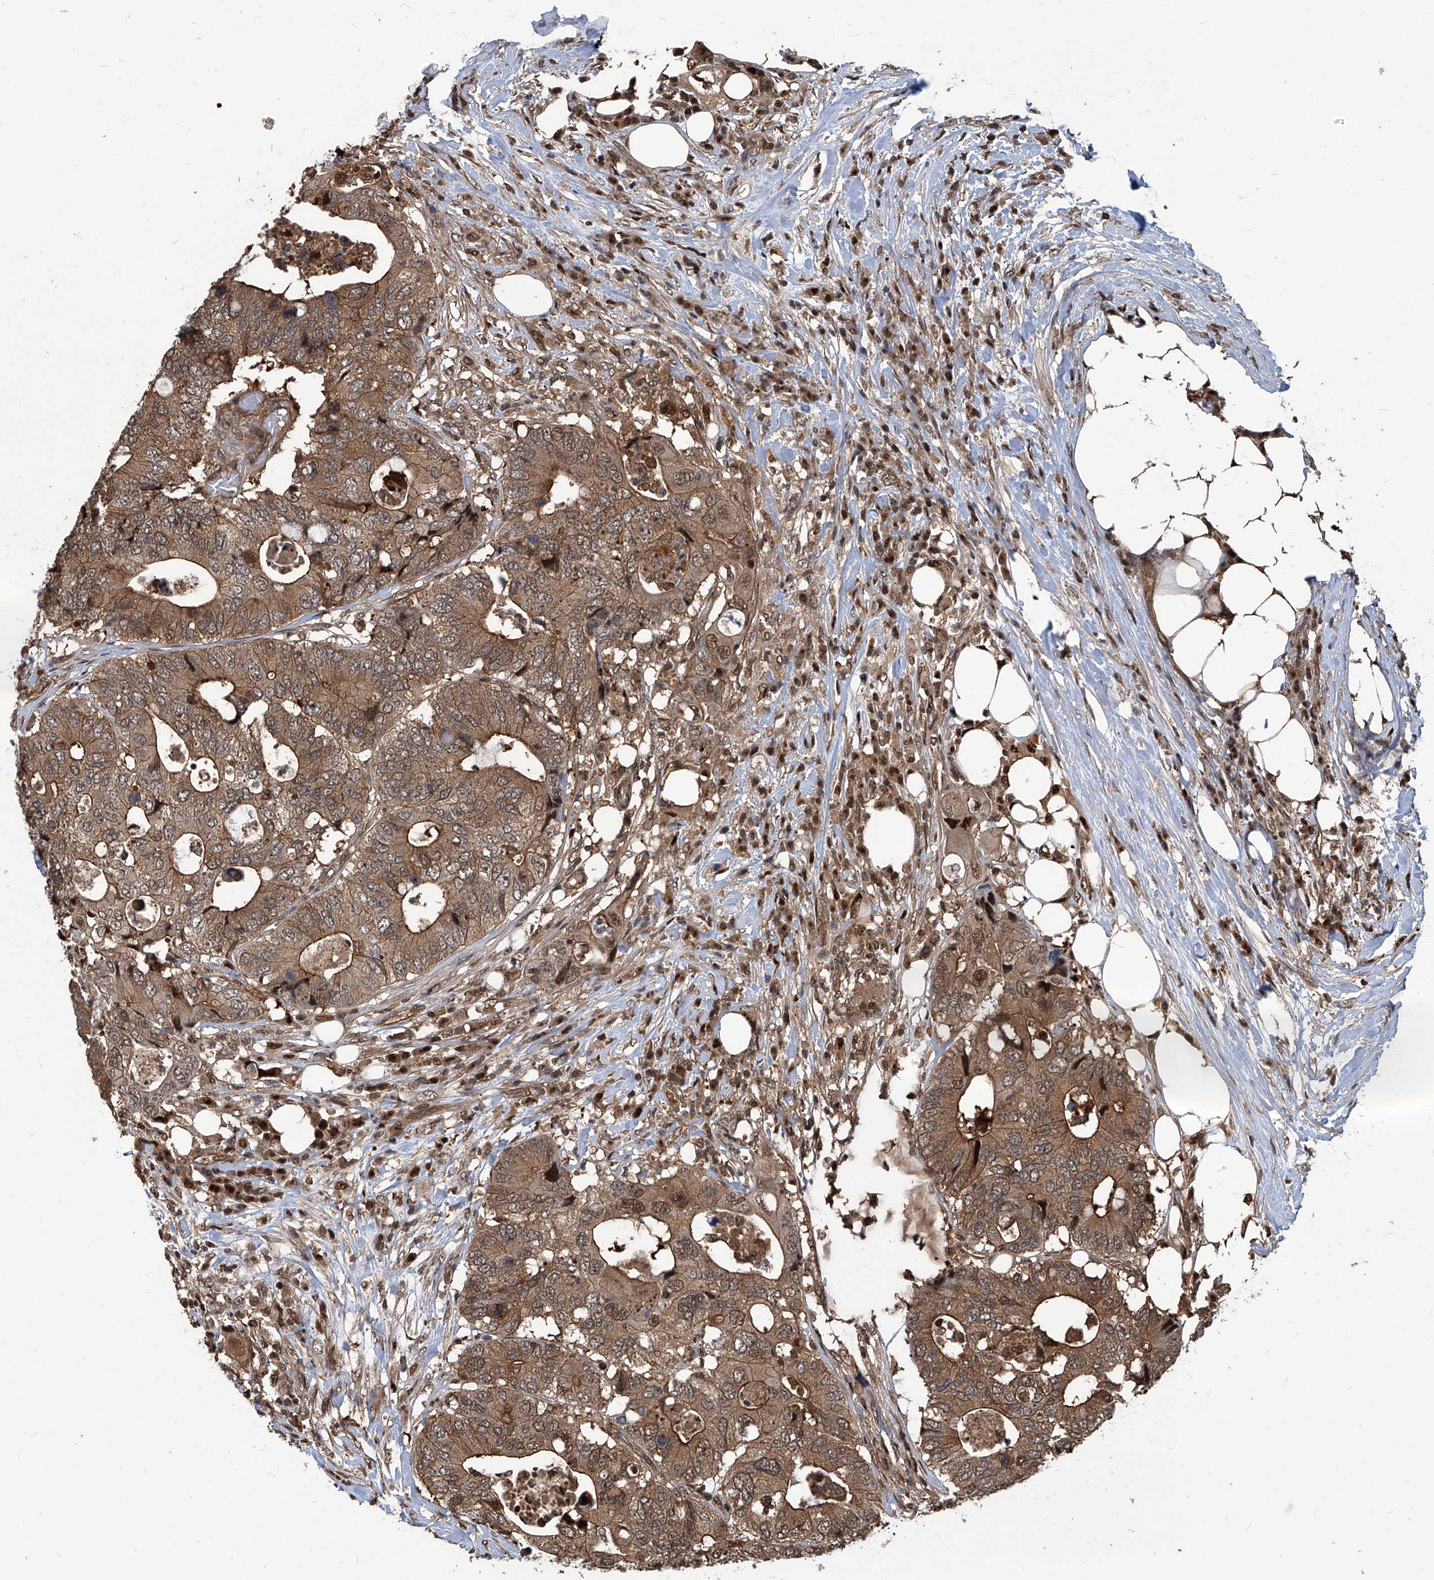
{"staining": {"intensity": "strong", "quantity": "25%-75%", "location": "cytoplasmic/membranous,nuclear"}, "tissue": "colorectal cancer", "cell_type": "Tumor cells", "image_type": "cancer", "snomed": [{"axis": "morphology", "description": "Adenocarcinoma, NOS"}, {"axis": "topography", "description": "Colon"}], "caption": "Immunohistochemistry (IHC) image of colorectal cancer (adenocarcinoma) stained for a protein (brown), which demonstrates high levels of strong cytoplasmic/membranous and nuclear positivity in approximately 25%-75% of tumor cells.", "gene": "PSMB1", "patient": {"sex": "male", "age": 71}}